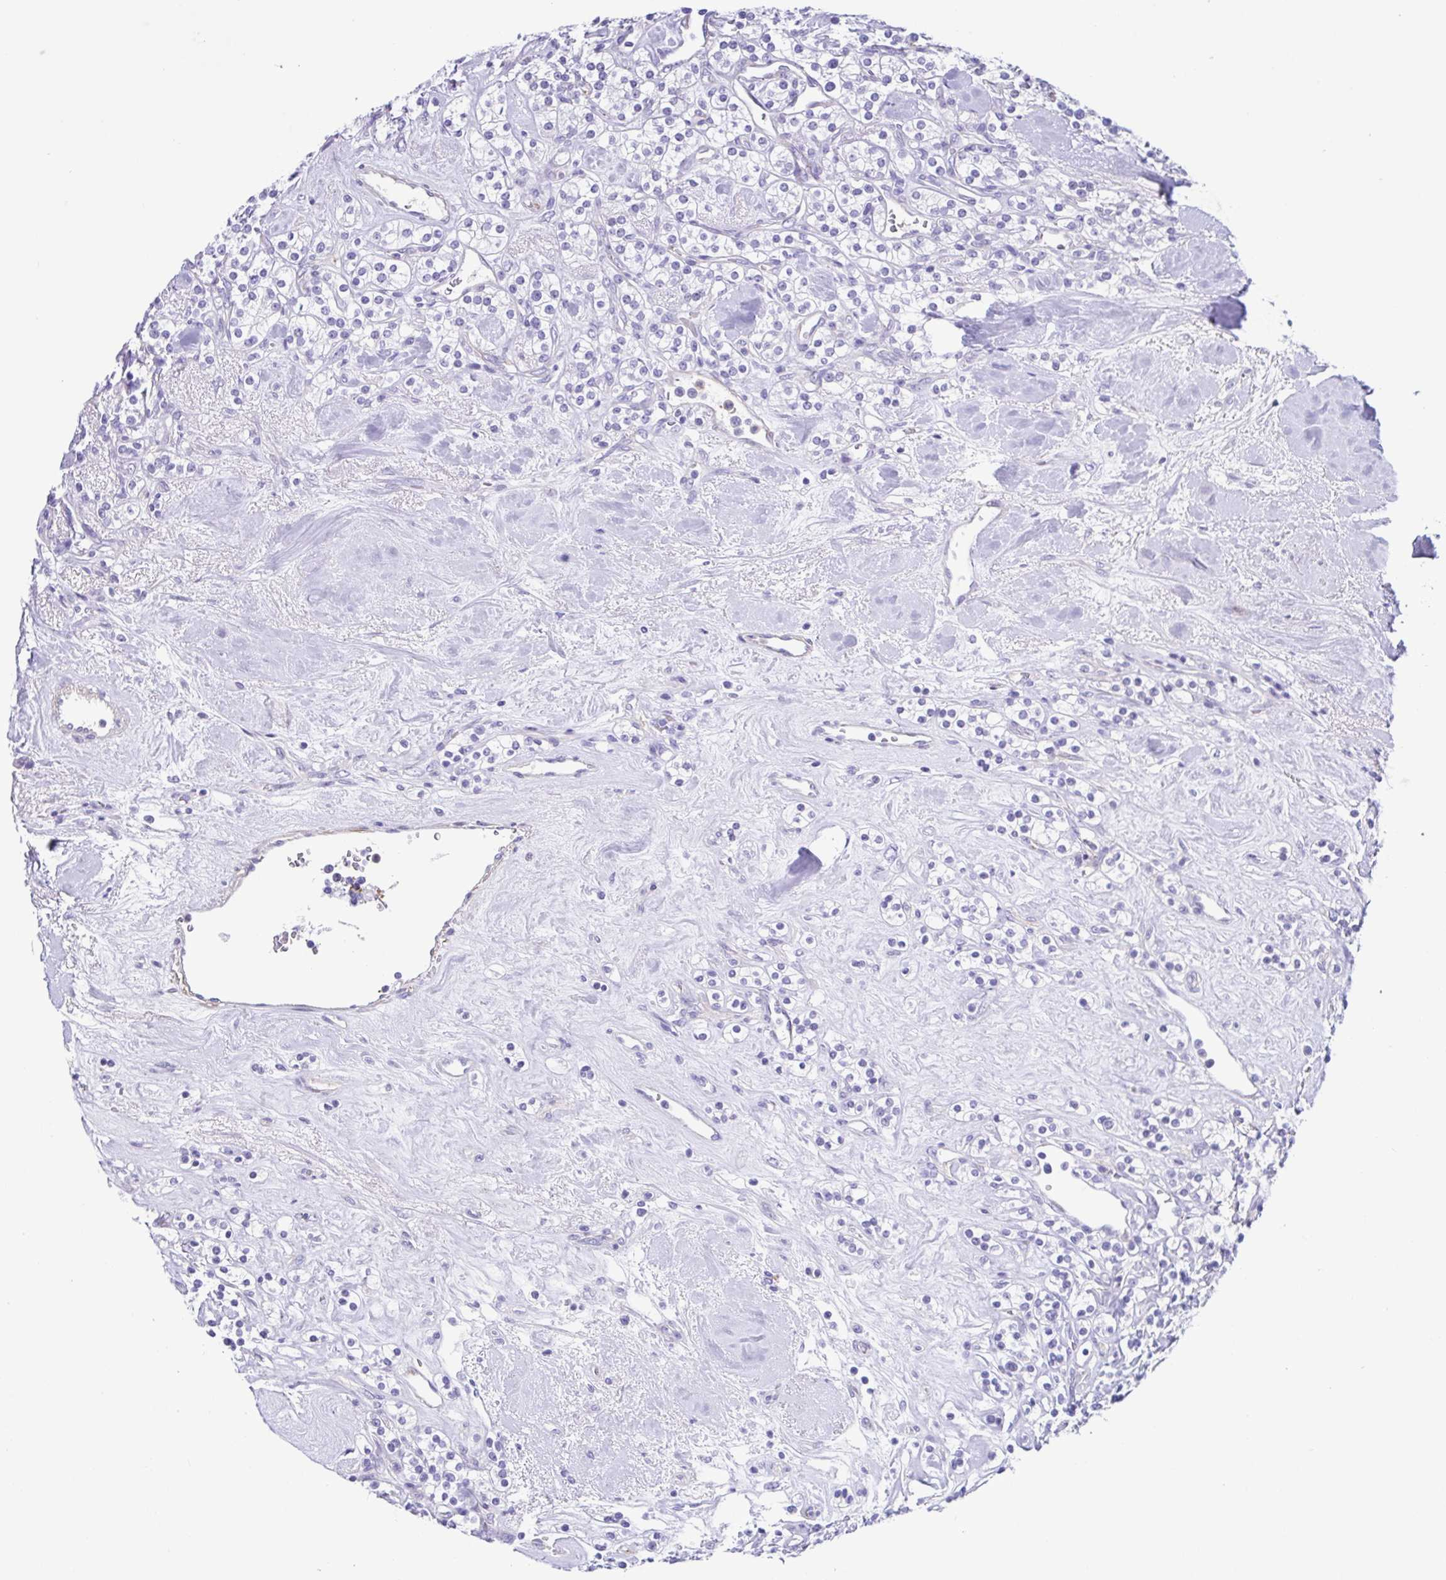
{"staining": {"intensity": "negative", "quantity": "none", "location": "none"}, "tissue": "renal cancer", "cell_type": "Tumor cells", "image_type": "cancer", "snomed": [{"axis": "morphology", "description": "Adenocarcinoma, NOS"}, {"axis": "topography", "description": "Kidney"}], "caption": "DAB (3,3'-diaminobenzidine) immunohistochemical staining of human renal cancer (adenocarcinoma) displays no significant expression in tumor cells. The staining was performed using DAB (3,3'-diaminobenzidine) to visualize the protein expression in brown, while the nuclei were stained in blue with hematoxylin (Magnification: 20x).", "gene": "CYP11B1", "patient": {"sex": "male", "age": 77}}